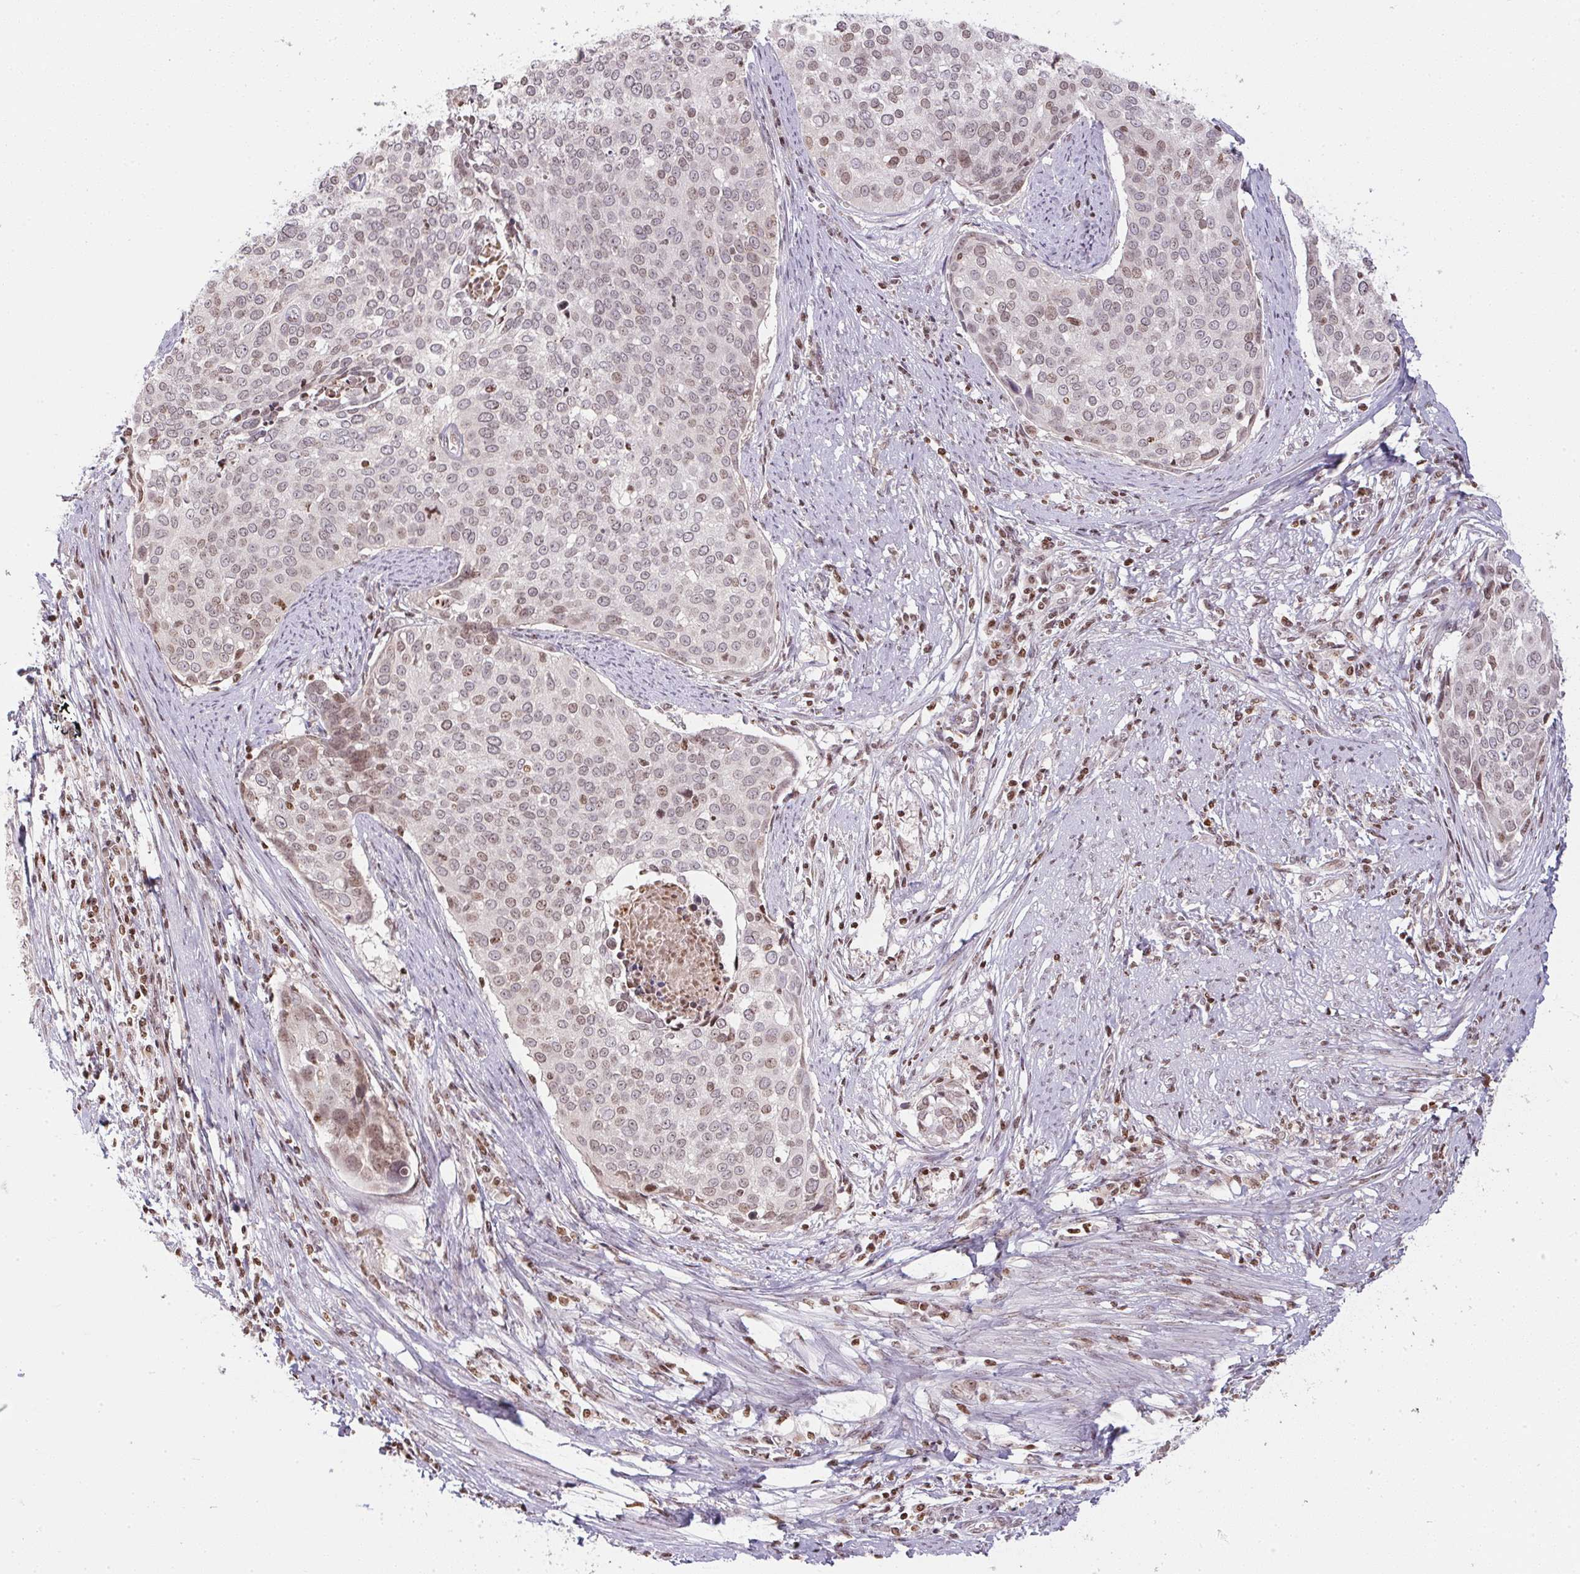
{"staining": {"intensity": "weak", "quantity": ">75%", "location": "nuclear"}, "tissue": "cervical cancer", "cell_type": "Tumor cells", "image_type": "cancer", "snomed": [{"axis": "morphology", "description": "Squamous cell carcinoma, NOS"}, {"axis": "topography", "description": "Cervix"}], "caption": "Immunohistochemistry of cervical cancer shows low levels of weak nuclear expression in approximately >75% of tumor cells. (brown staining indicates protein expression, while blue staining denotes nuclei).", "gene": "RNF181", "patient": {"sex": "female", "age": 39}}